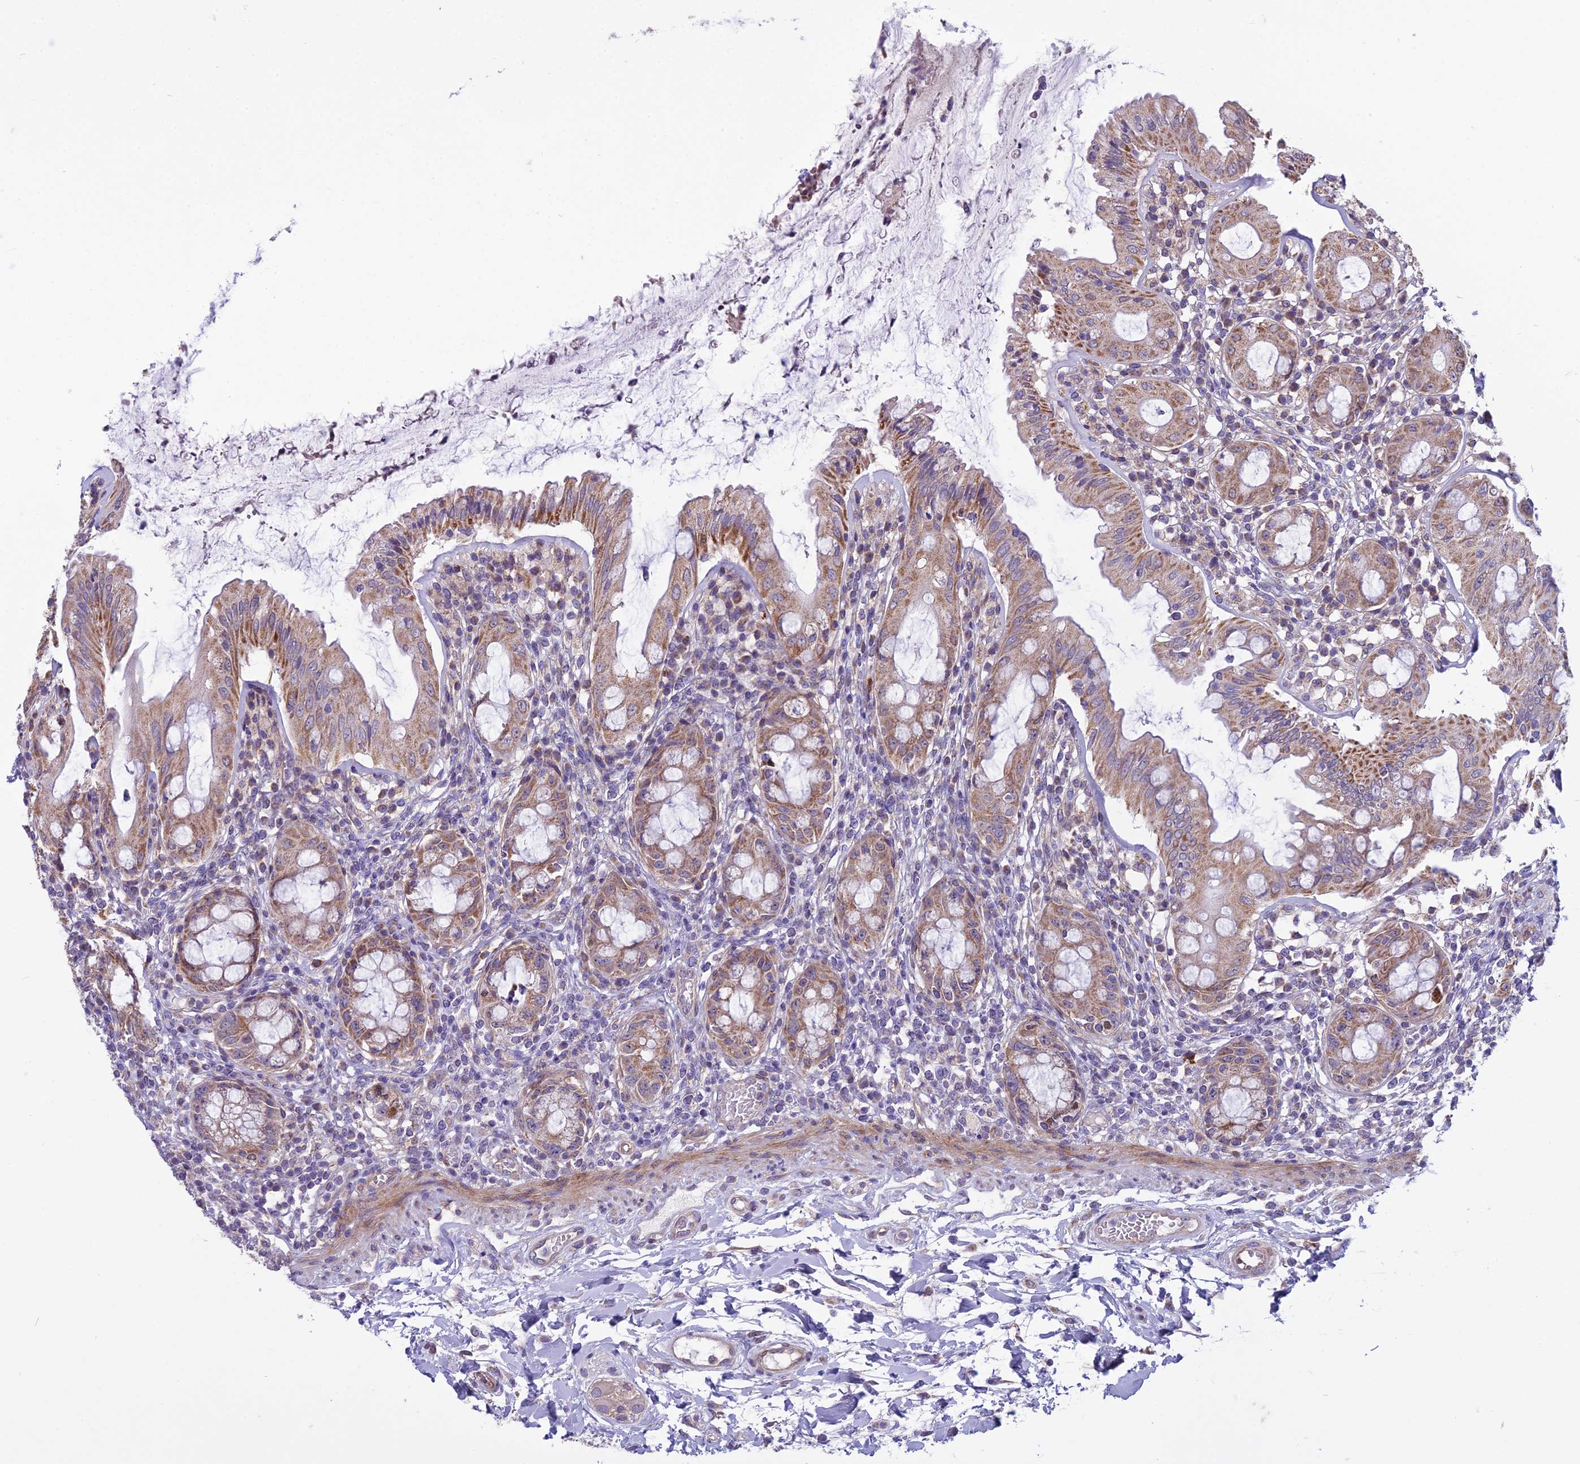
{"staining": {"intensity": "moderate", "quantity": ">75%", "location": "cytoplasmic/membranous"}, "tissue": "rectum", "cell_type": "Glandular cells", "image_type": "normal", "snomed": [{"axis": "morphology", "description": "Normal tissue, NOS"}, {"axis": "topography", "description": "Rectum"}], "caption": "High-power microscopy captured an IHC histopathology image of normal rectum, revealing moderate cytoplasmic/membranous positivity in about >75% of glandular cells.", "gene": "DUS2", "patient": {"sex": "female", "age": 57}}